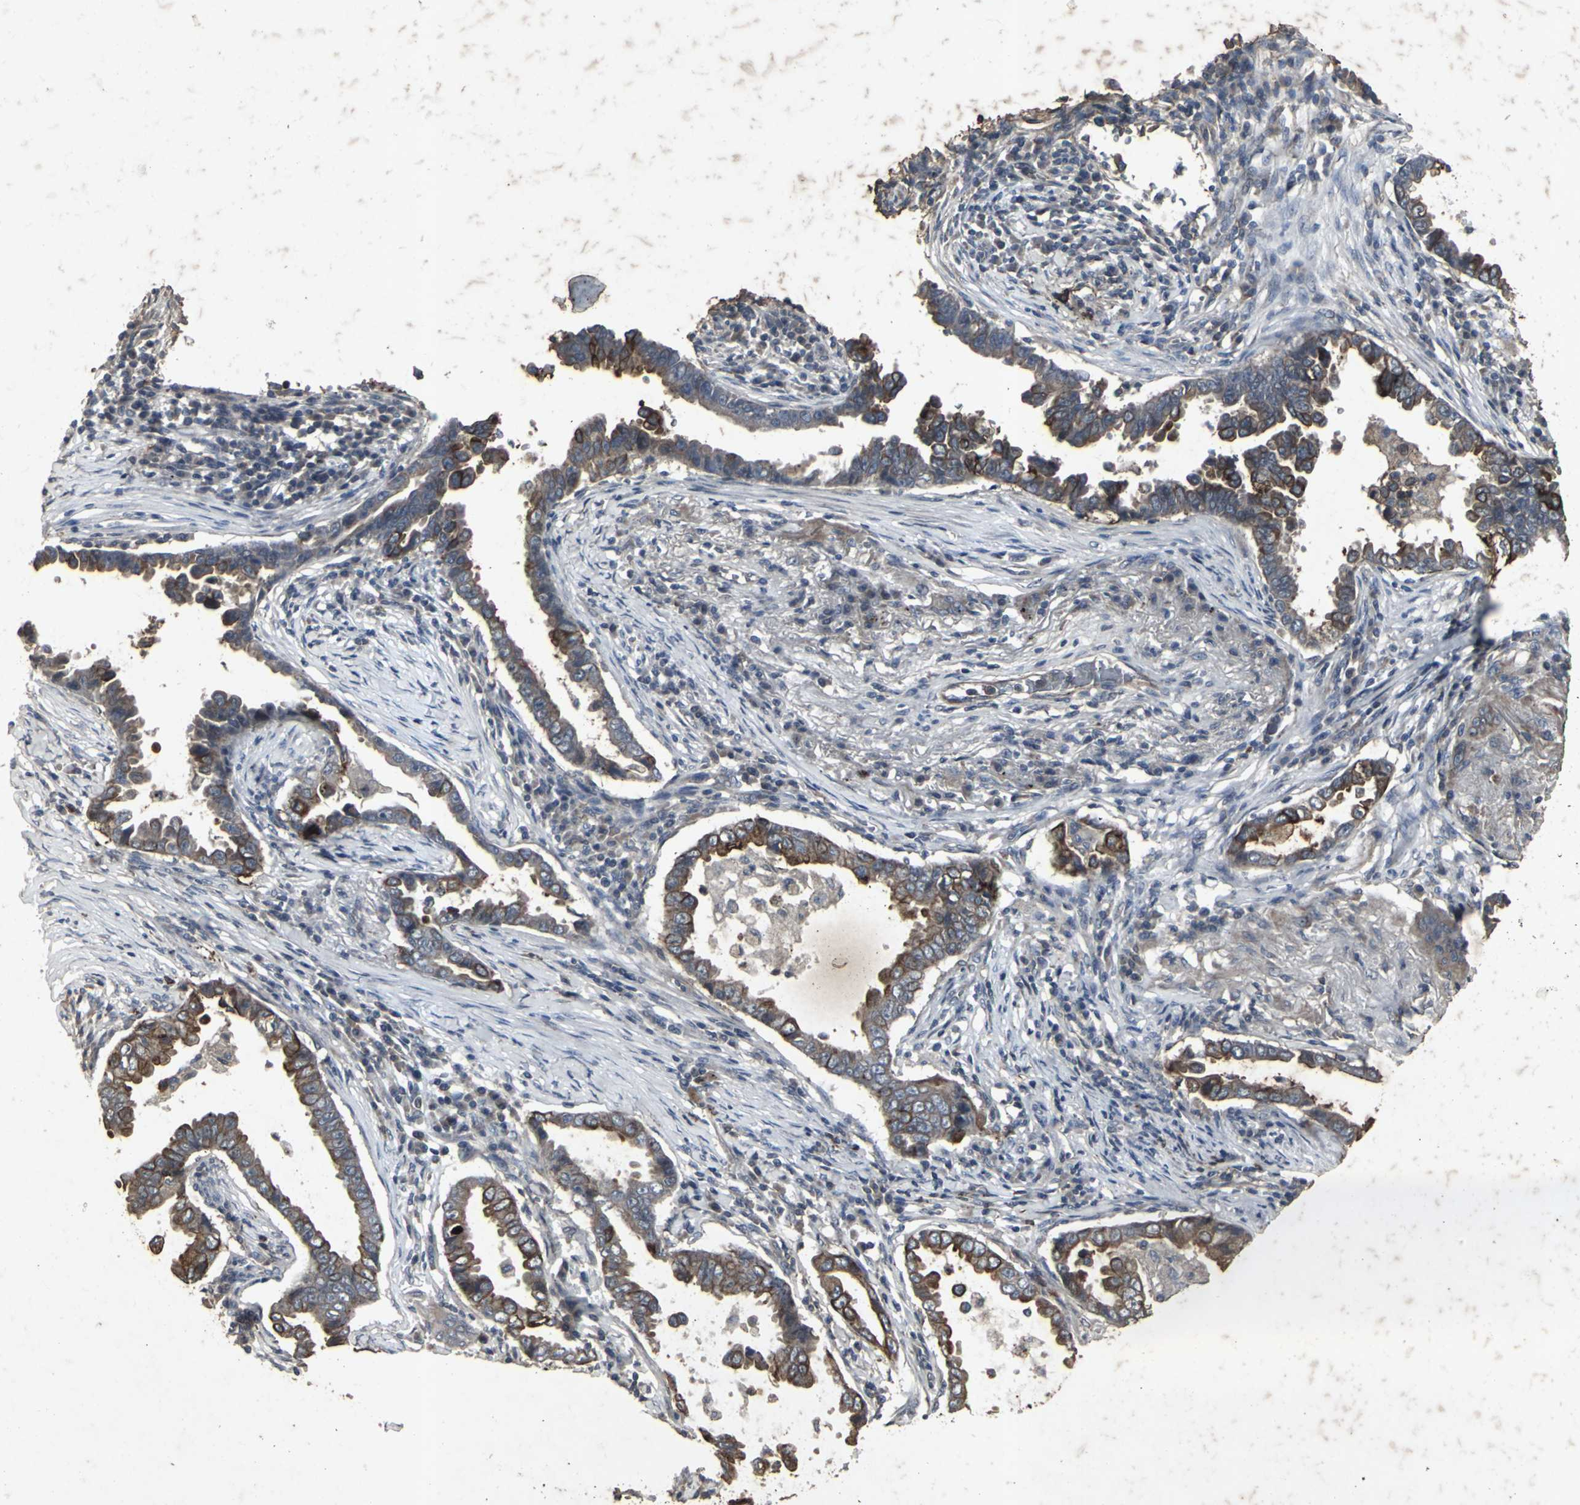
{"staining": {"intensity": "strong", "quantity": "25%-75%", "location": "cytoplasmic/membranous"}, "tissue": "lung cancer", "cell_type": "Tumor cells", "image_type": "cancer", "snomed": [{"axis": "morphology", "description": "Normal tissue, NOS"}, {"axis": "morphology", "description": "Inflammation, NOS"}, {"axis": "morphology", "description": "Adenocarcinoma, NOS"}, {"axis": "topography", "description": "Lung"}], "caption": "The immunohistochemical stain shows strong cytoplasmic/membranous positivity in tumor cells of lung adenocarcinoma tissue.", "gene": "CCR9", "patient": {"sex": "female", "age": 64}}